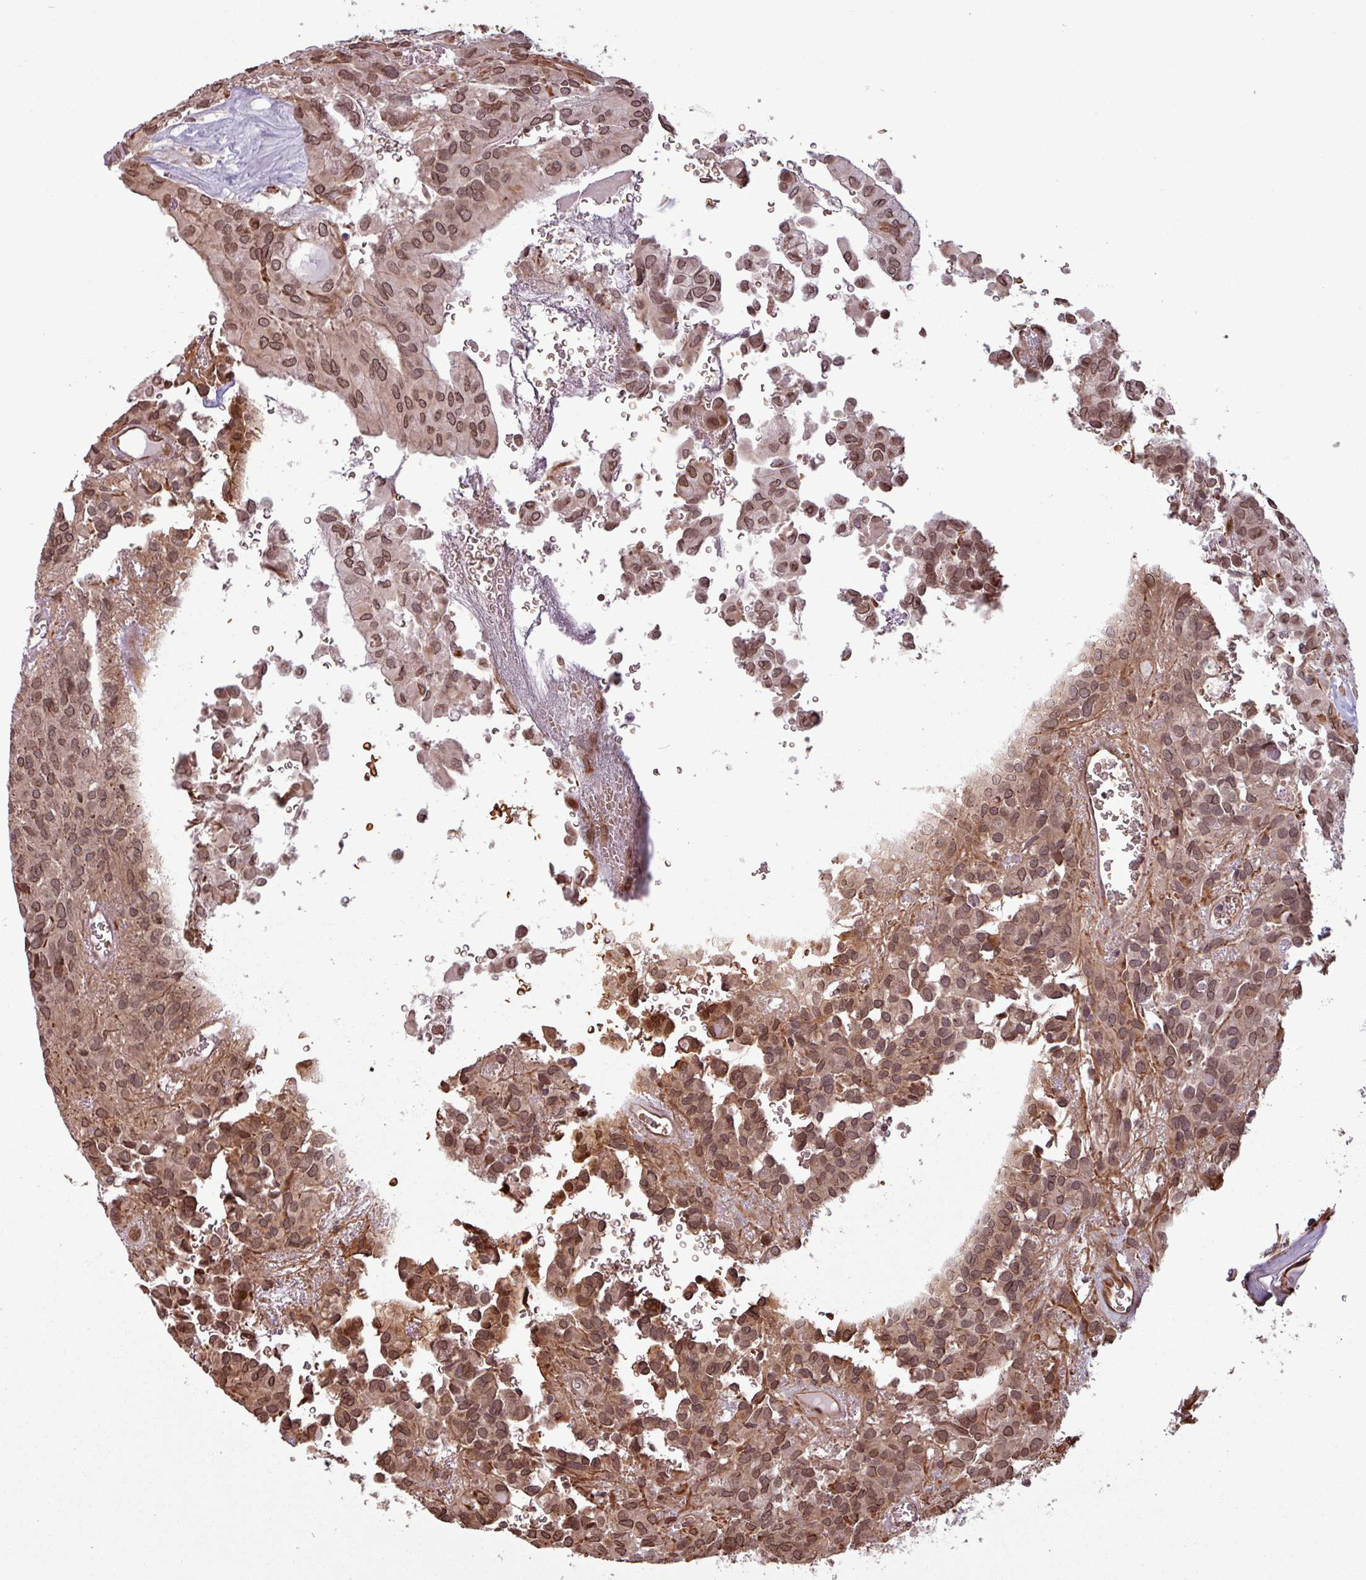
{"staining": {"intensity": "moderate", "quantity": ">75%", "location": "nuclear"}, "tissue": "glioma", "cell_type": "Tumor cells", "image_type": "cancer", "snomed": [{"axis": "morphology", "description": "Glioma, malignant, Low grade"}, {"axis": "topography", "description": "Brain"}], "caption": "This image reveals immunohistochemistry (IHC) staining of malignant low-grade glioma, with medium moderate nuclear expression in approximately >75% of tumor cells.", "gene": "RBM4B", "patient": {"sex": "male", "age": 56}}